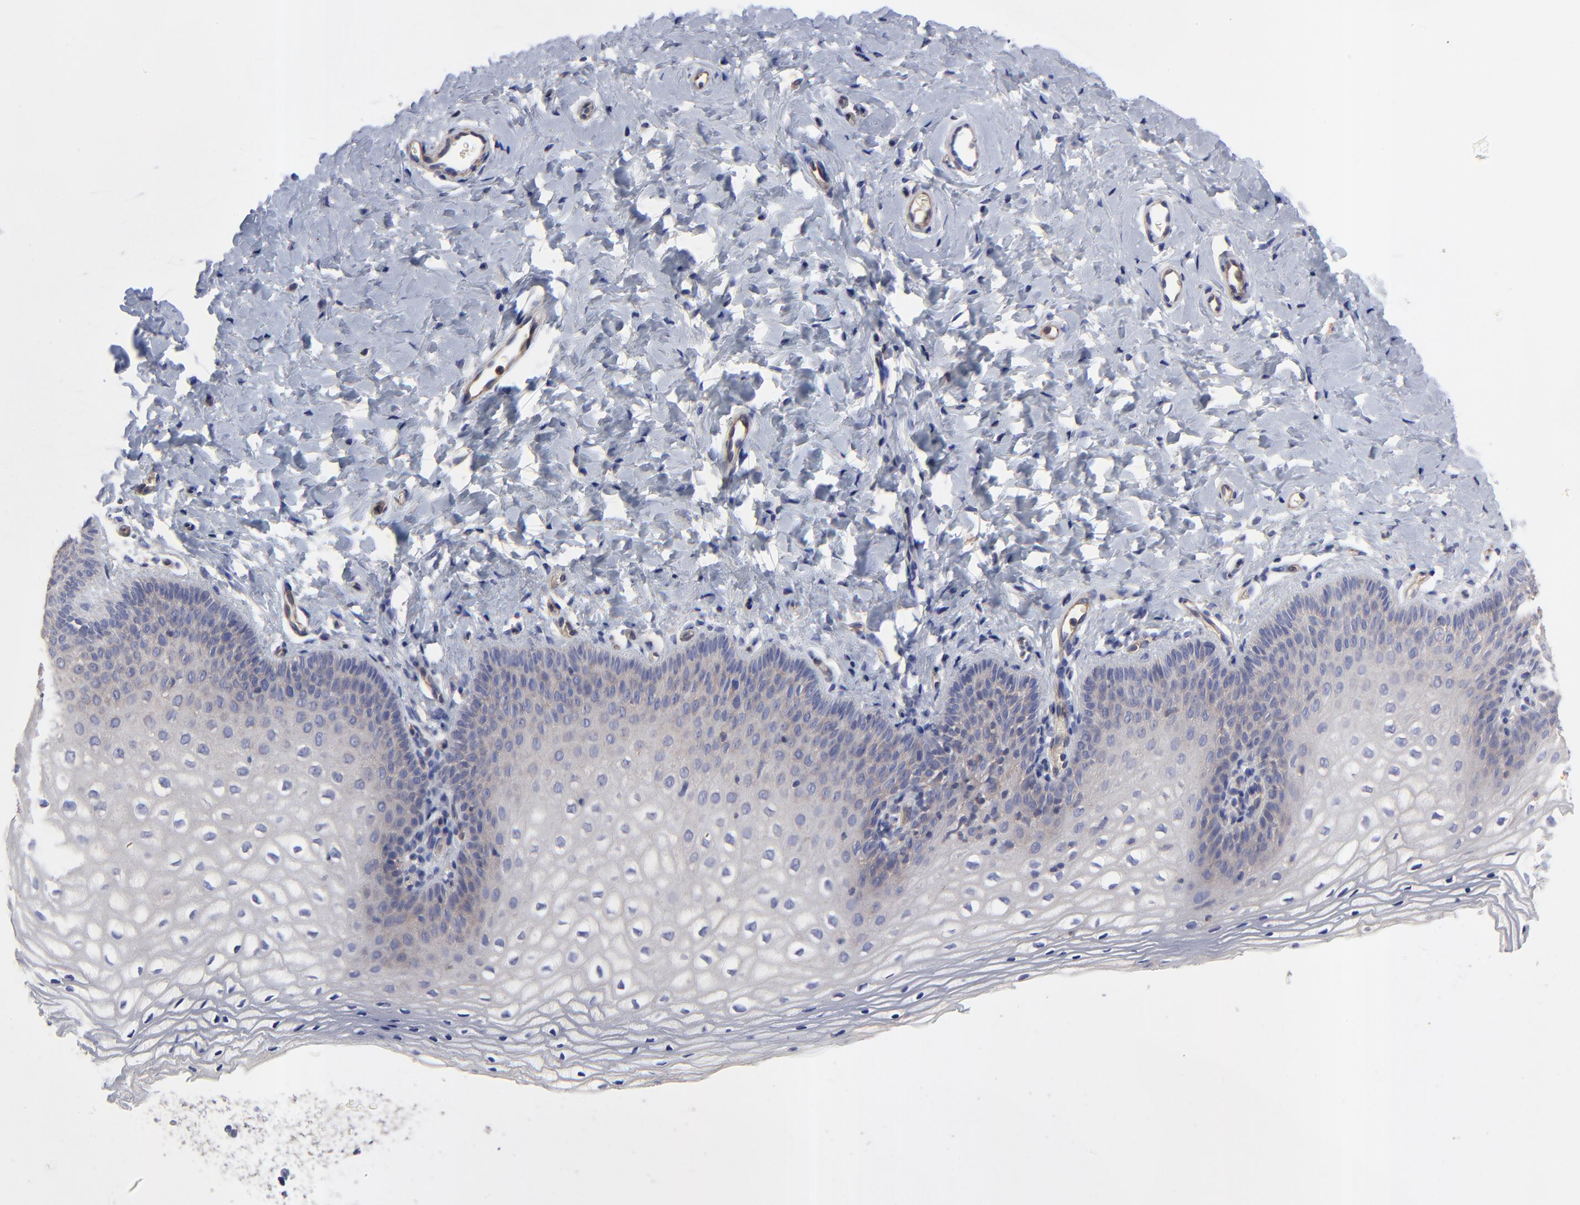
{"staining": {"intensity": "weak", "quantity": "<25%", "location": "cytoplasmic/membranous"}, "tissue": "vagina", "cell_type": "Squamous epithelial cells", "image_type": "normal", "snomed": [{"axis": "morphology", "description": "Normal tissue, NOS"}, {"axis": "topography", "description": "Vagina"}], "caption": "Immunohistochemistry photomicrograph of normal vagina: human vagina stained with DAB (3,3'-diaminobenzidine) shows no significant protein positivity in squamous epithelial cells.", "gene": "SULF2", "patient": {"sex": "female", "age": 55}}